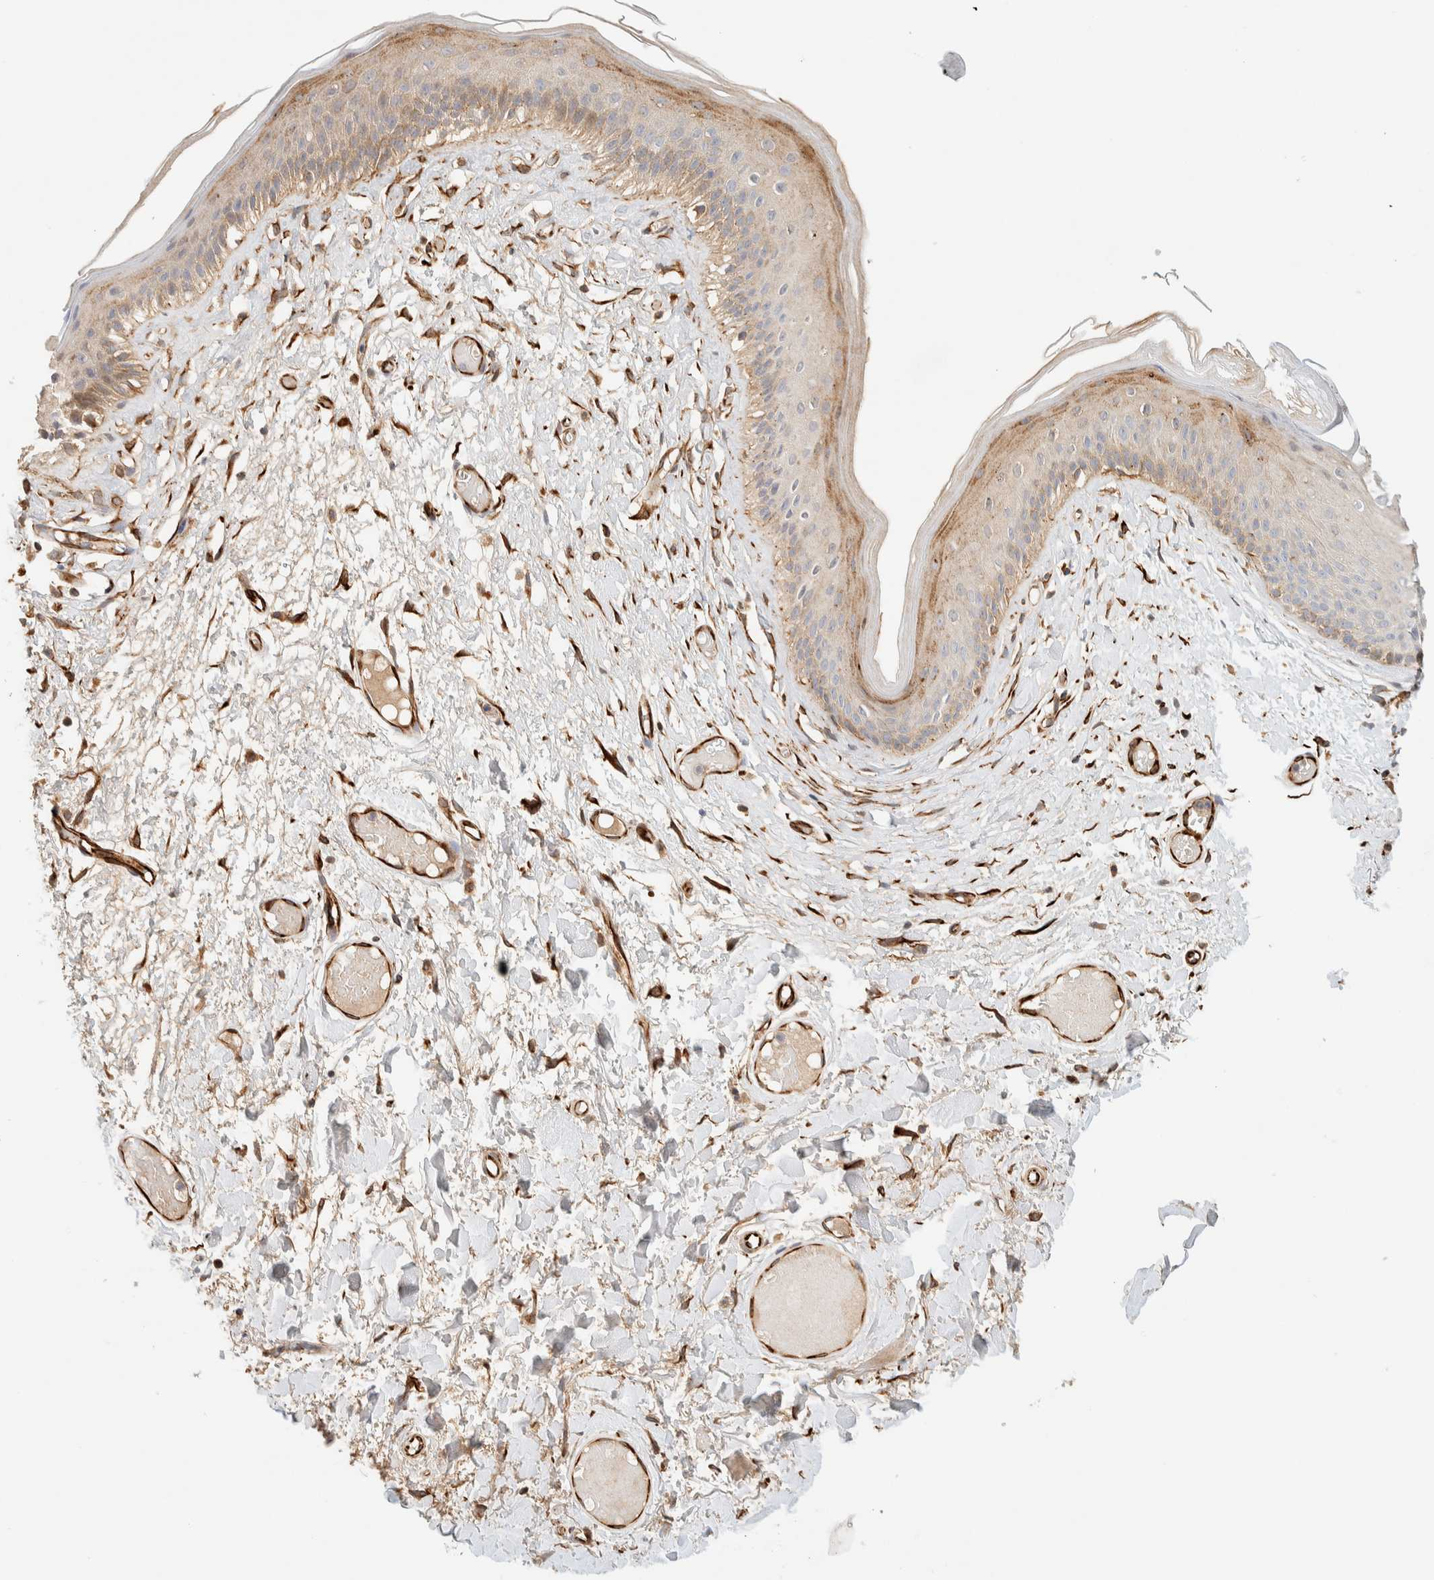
{"staining": {"intensity": "moderate", "quantity": ">75%", "location": "cytoplasmic/membranous"}, "tissue": "skin", "cell_type": "Epidermal cells", "image_type": "normal", "snomed": [{"axis": "morphology", "description": "Normal tissue, NOS"}, {"axis": "topography", "description": "Vulva"}], "caption": "Skin stained with DAB immunohistochemistry demonstrates medium levels of moderate cytoplasmic/membranous expression in about >75% of epidermal cells.", "gene": "FAT1", "patient": {"sex": "female", "age": 73}}